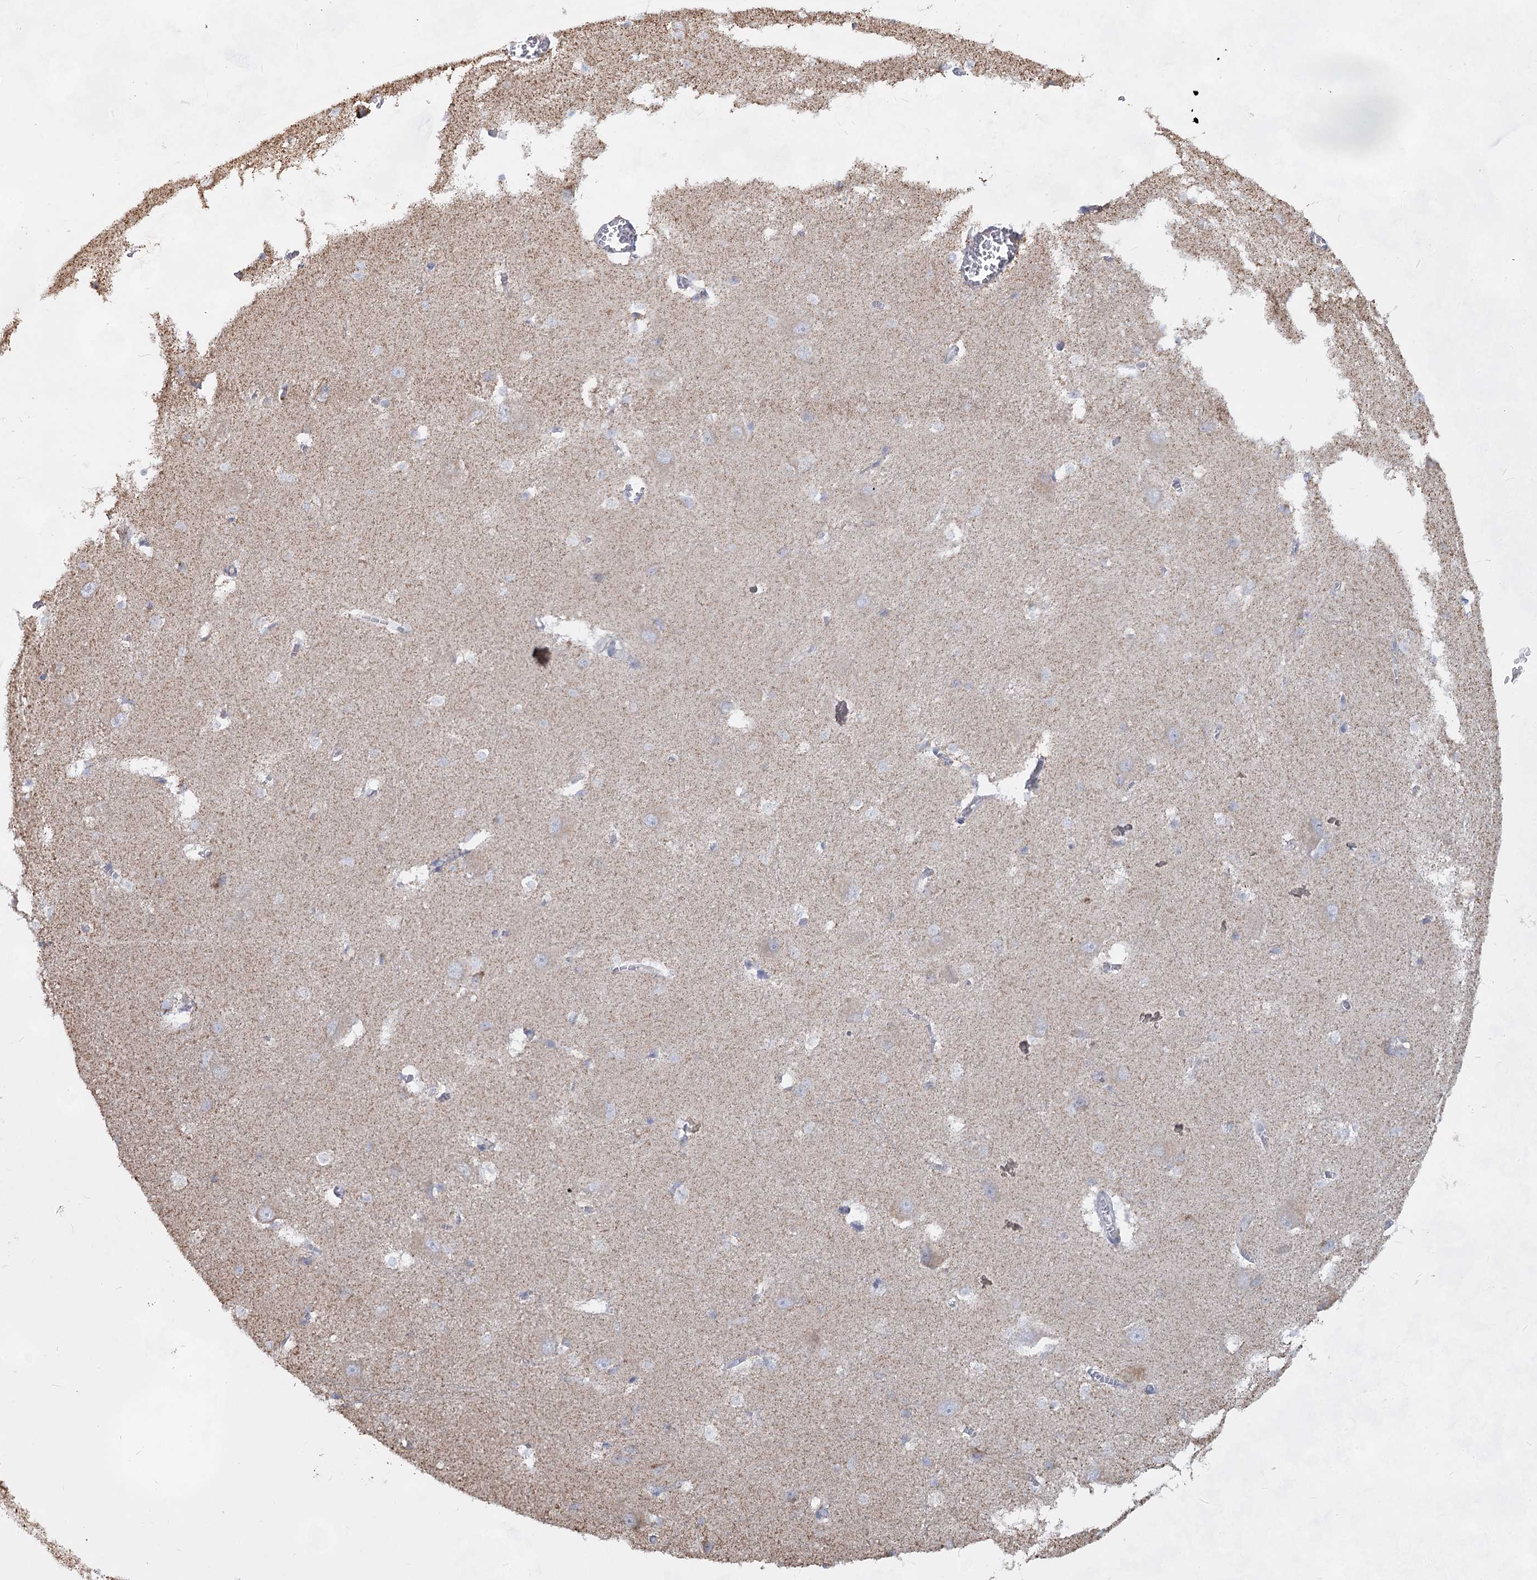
{"staining": {"intensity": "weak", "quantity": "<25%", "location": "cytoplasmic/membranous"}, "tissue": "caudate", "cell_type": "Glial cells", "image_type": "normal", "snomed": [{"axis": "morphology", "description": "Normal tissue, NOS"}, {"axis": "topography", "description": "Lateral ventricle wall"}], "caption": "Immunohistochemistry image of benign human caudate stained for a protein (brown), which exhibits no staining in glial cells.", "gene": "CCDC73", "patient": {"sex": "male", "age": 37}}